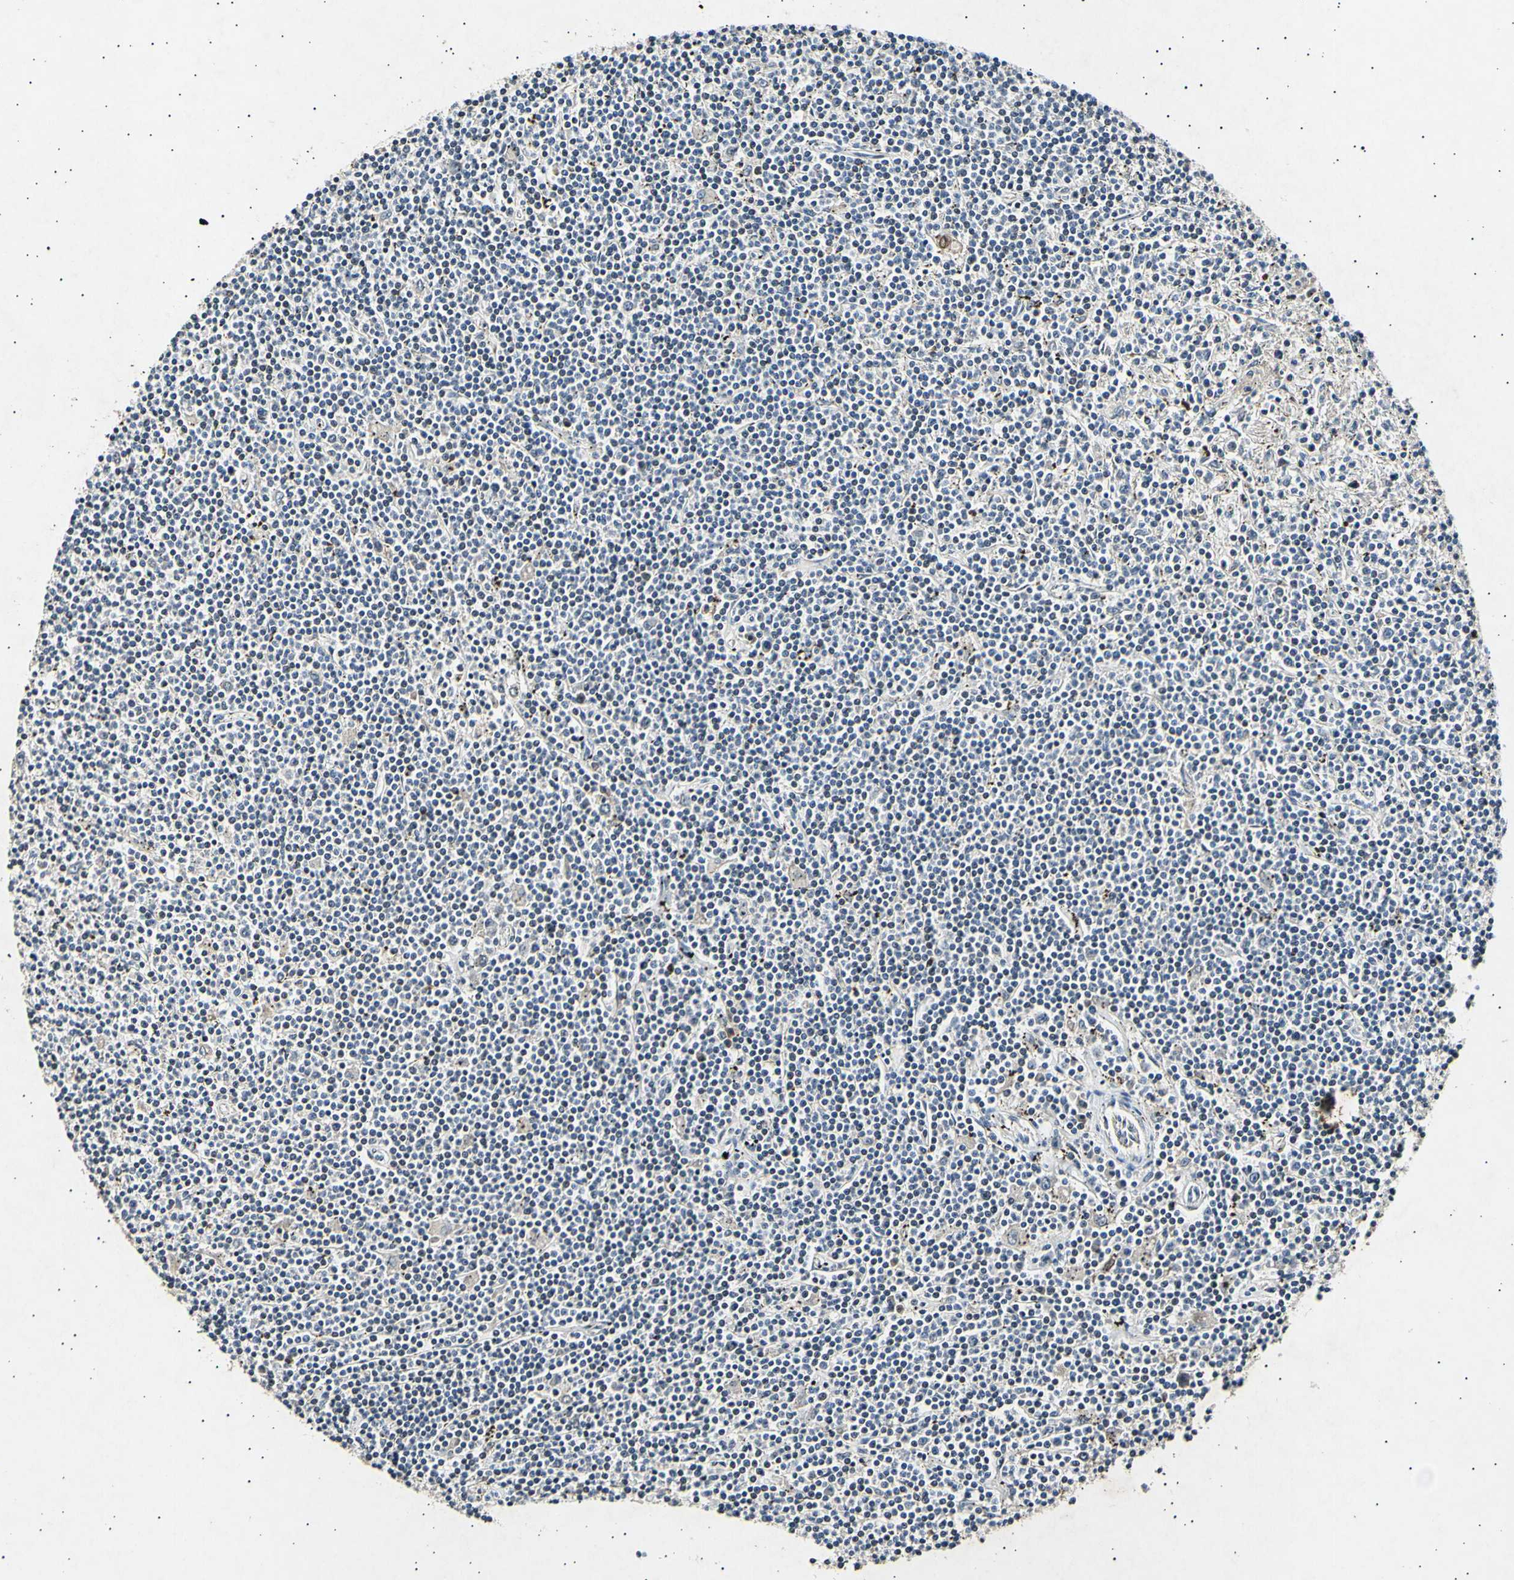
{"staining": {"intensity": "negative", "quantity": "none", "location": "none"}, "tissue": "lymphoma", "cell_type": "Tumor cells", "image_type": "cancer", "snomed": [{"axis": "morphology", "description": "Malignant lymphoma, non-Hodgkin's type, Low grade"}, {"axis": "topography", "description": "Spleen"}], "caption": "IHC of human lymphoma demonstrates no positivity in tumor cells.", "gene": "ADCY3", "patient": {"sex": "male", "age": 76}}